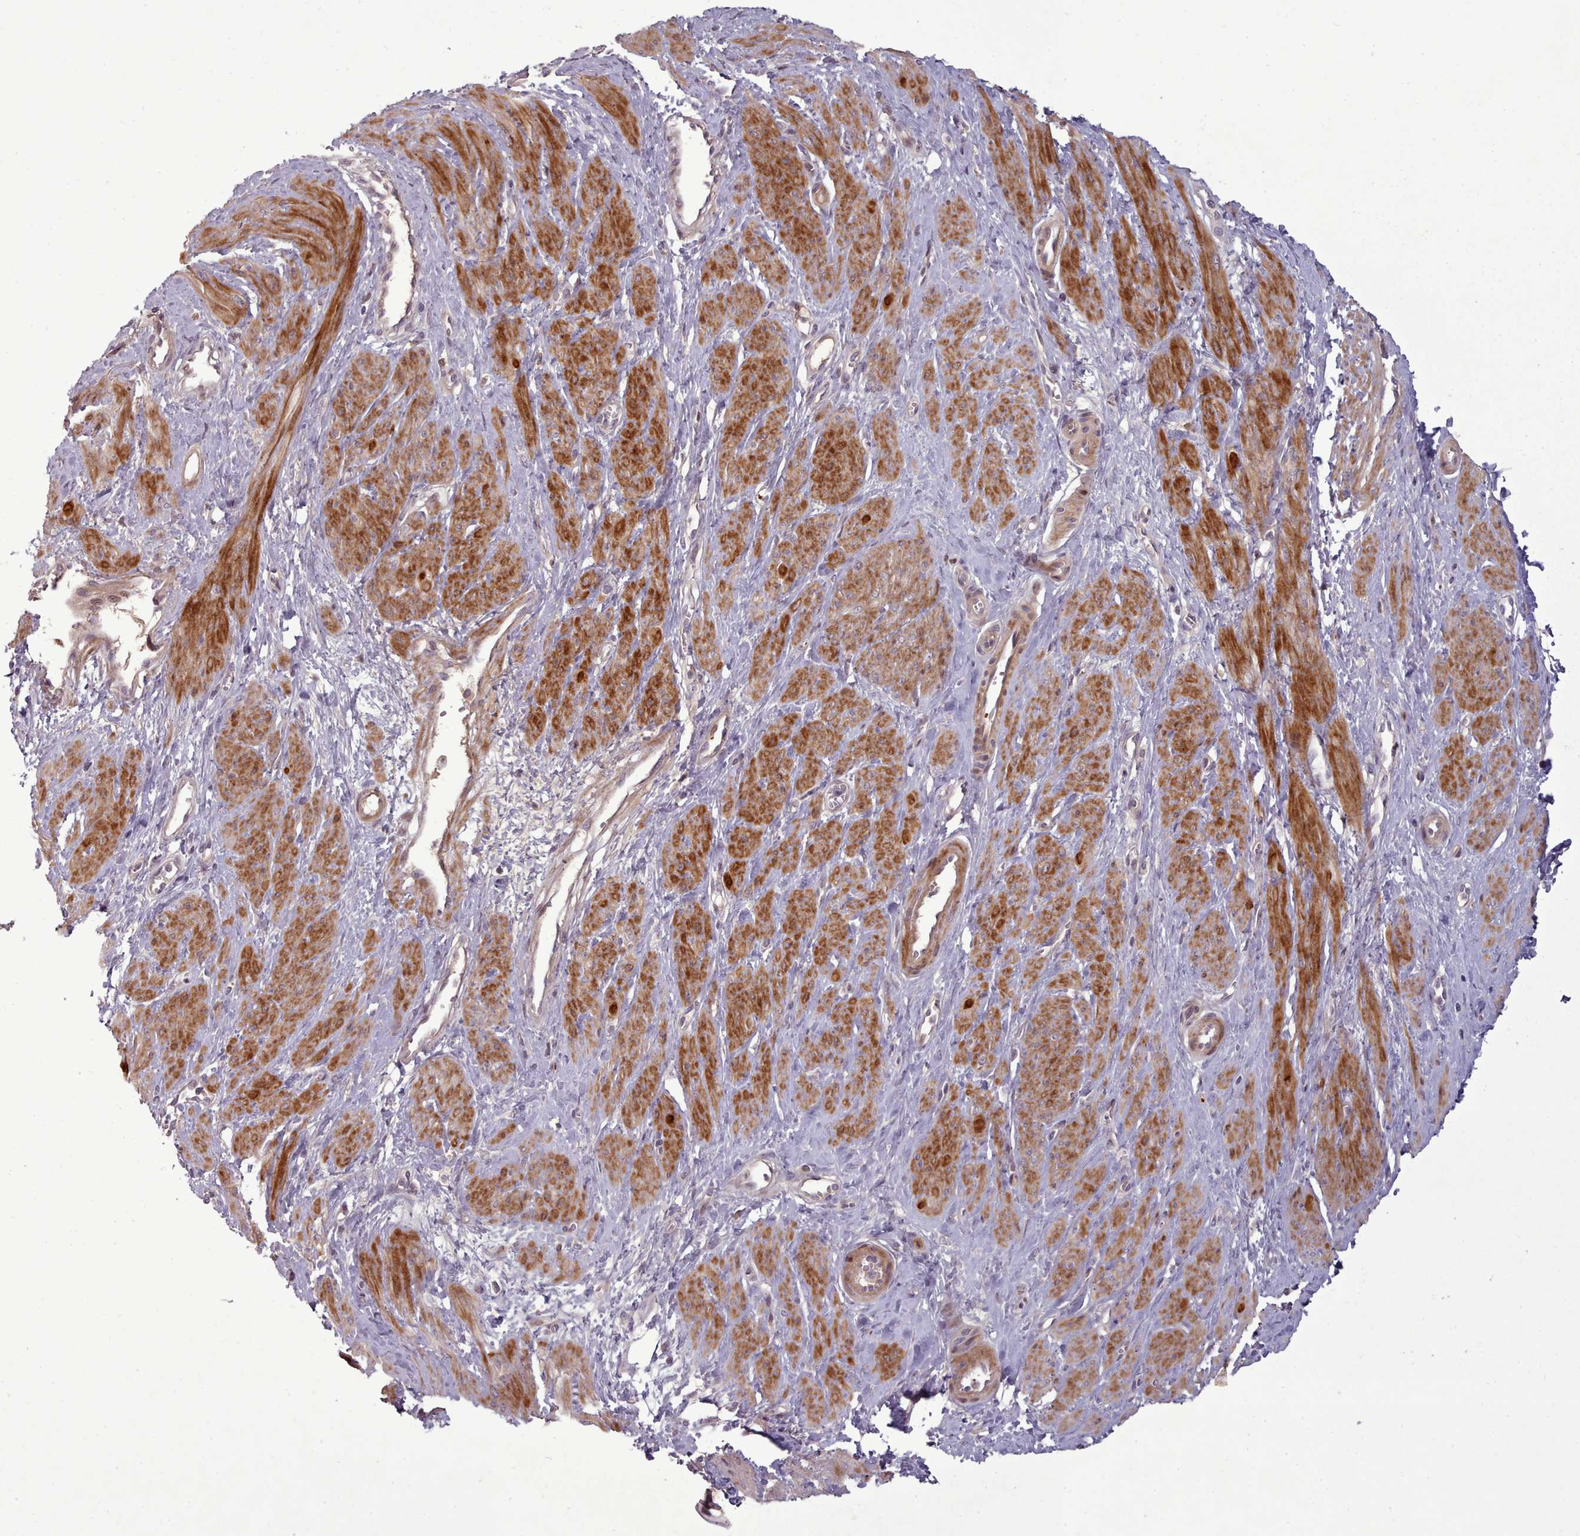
{"staining": {"intensity": "strong", "quantity": "25%-75%", "location": "cytoplasmic/membranous"}, "tissue": "smooth muscle", "cell_type": "Smooth muscle cells", "image_type": "normal", "snomed": [{"axis": "morphology", "description": "Normal tissue, NOS"}, {"axis": "topography", "description": "Smooth muscle"}, {"axis": "topography", "description": "Uterus"}], "caption": "Smooth muscle cells demonstrate high levels of strong cytoplasmic/membranous staining in approximately 25%-75% of cells in benign smooth muscle.", "gene": "LEFTY1", "patient": {"sex": "female", "age": 39}}